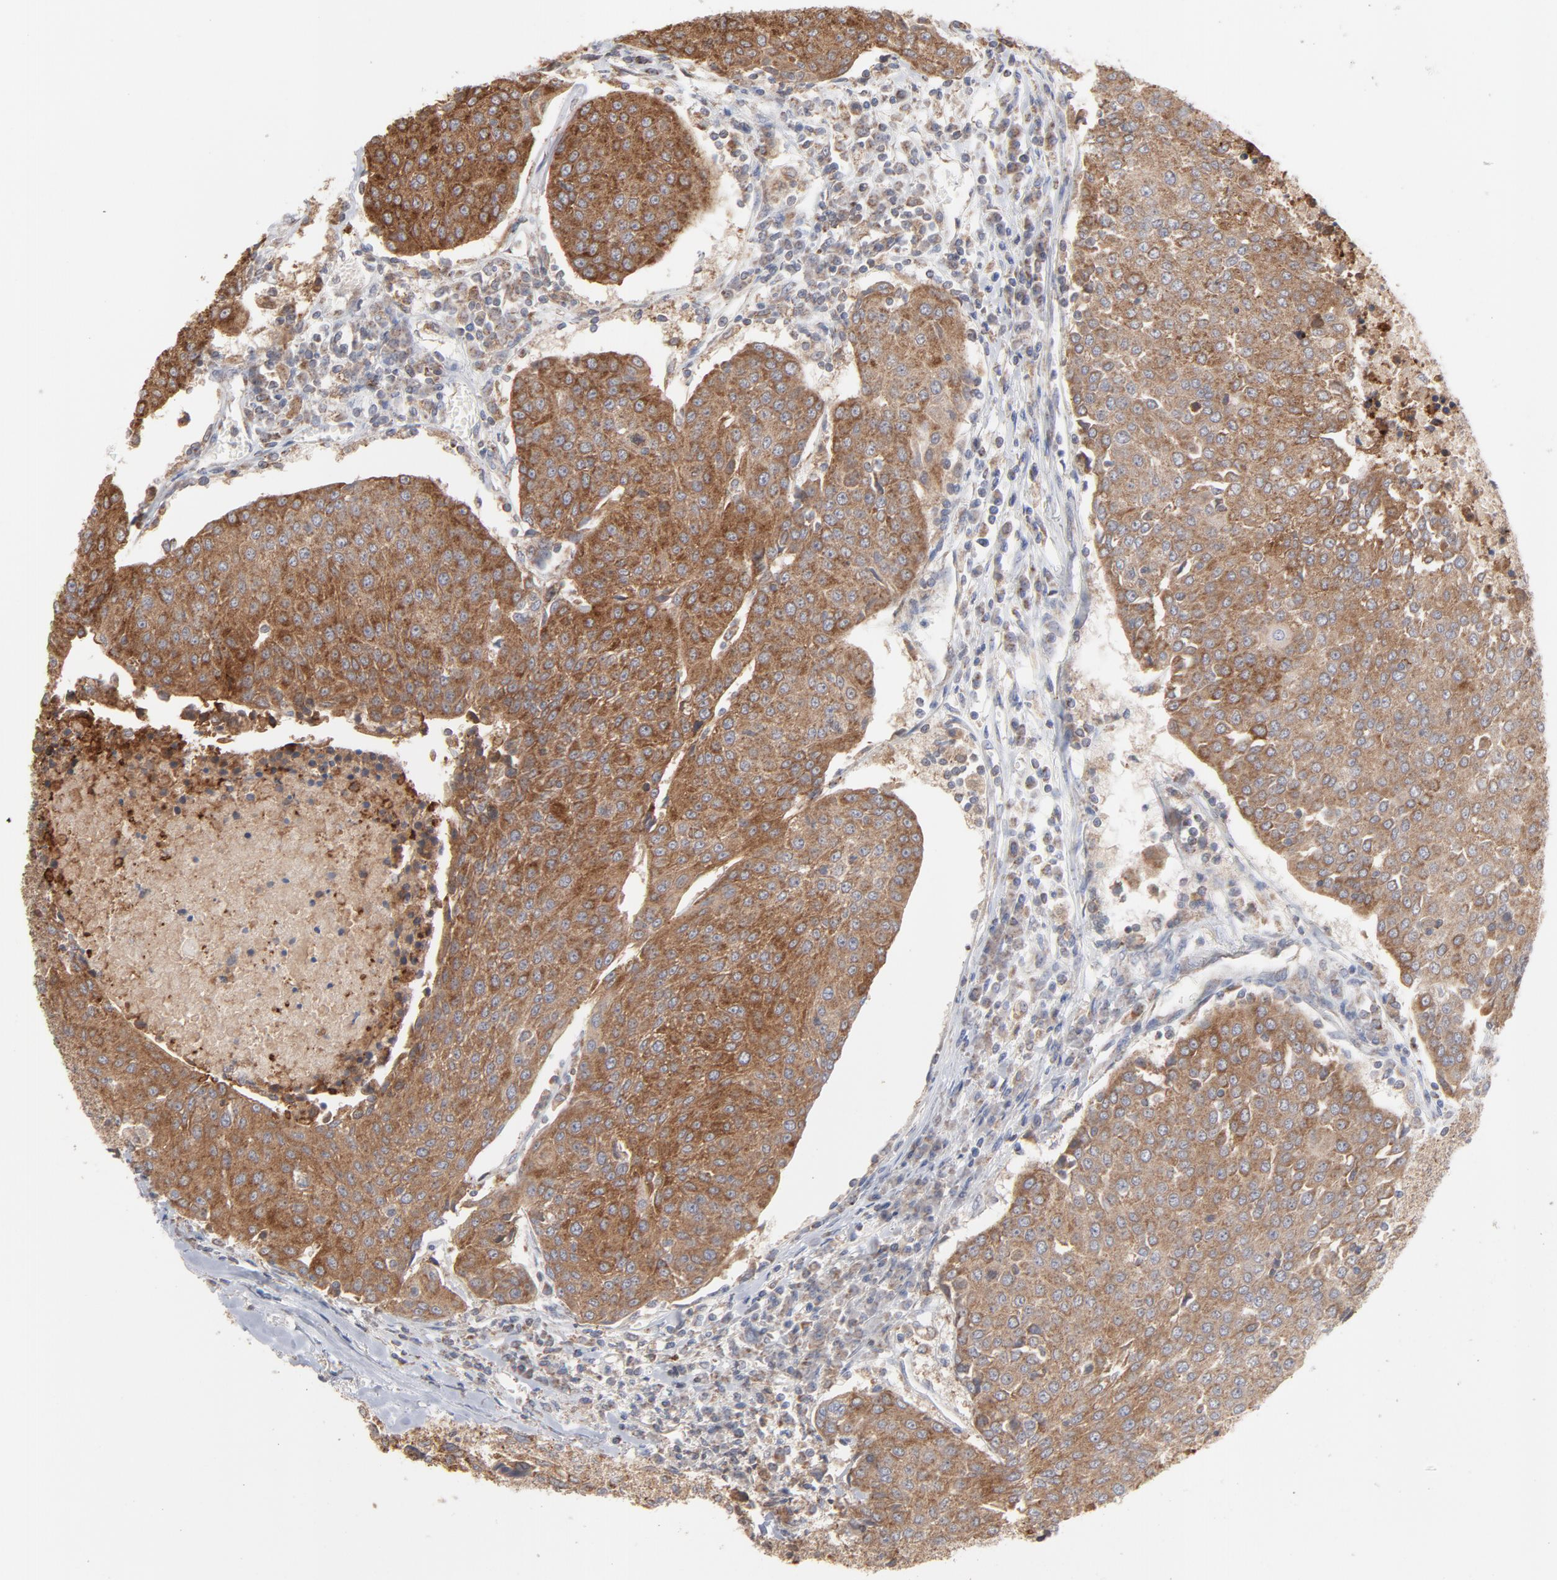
{"staining": {"intensity": "moderate", "quantity": ">75%", "location": "cytoplasmic/membranous"}, "tissue": "urothelial cancer", "cell_type": "Tumor cells", "image_type": "cancer", "snomed": [{"axis": "morphology", "description": "Urothelial carcinoma, High grade"}, {"axis": "topography", "description": "Urinary bladder"}], "caption": "Urothelial cancer stained for a protein (brown) exhibits moderate cytoplasmic/membranous positive expression in approximately >75% of tumor cells.", "gene": "PPFIBP2", "patient": {"sex": "female", "age": 85}}